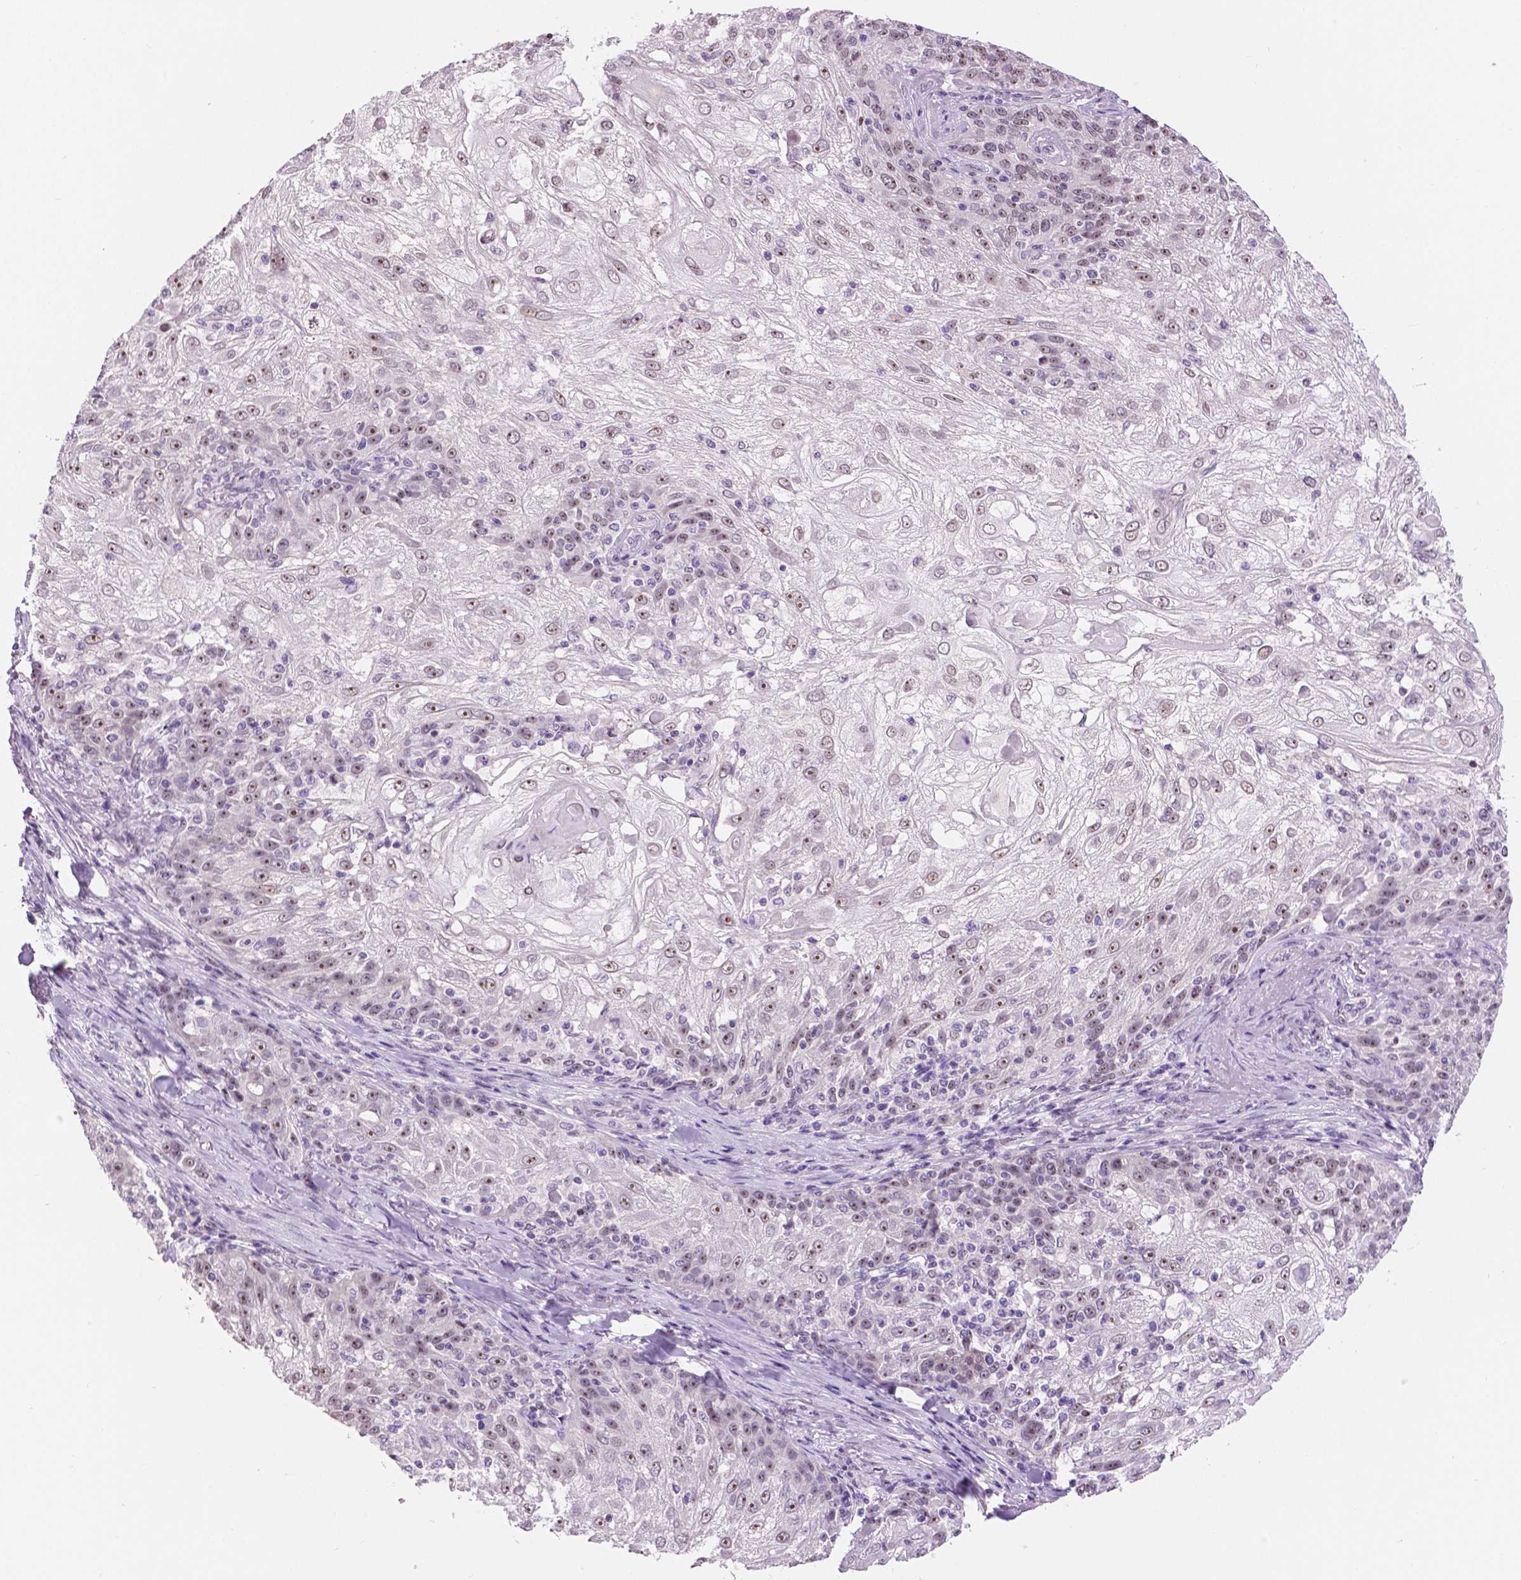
{"staining": {"intensity": "moderate", "quantity": ">75%", "location": "nuclear"}, "tissue": "skin cancer", "cell_type": "Tumor cells", "image_type": "cancer", "snomed": [{"axis": "morphology", "description": "Normal tissue, NOS"}, {"axis": "morphology", "description": "Squamous cell carcinoma, NOS"}, {"axis": "topography", "description": "Skin"}], "caption": "High-magnification brightfield microscopy of skin cancer stained with DAB (brown) and counterstained with hematoxylin (blue). tumor cells exhibit moderate nuclear positivity is identified in approximately>75% of cells. (Brightfield microscopy of DAB IHC at high magnification).", "gene": "NHP2", "patient": {"sex": "female", "age": 83}}